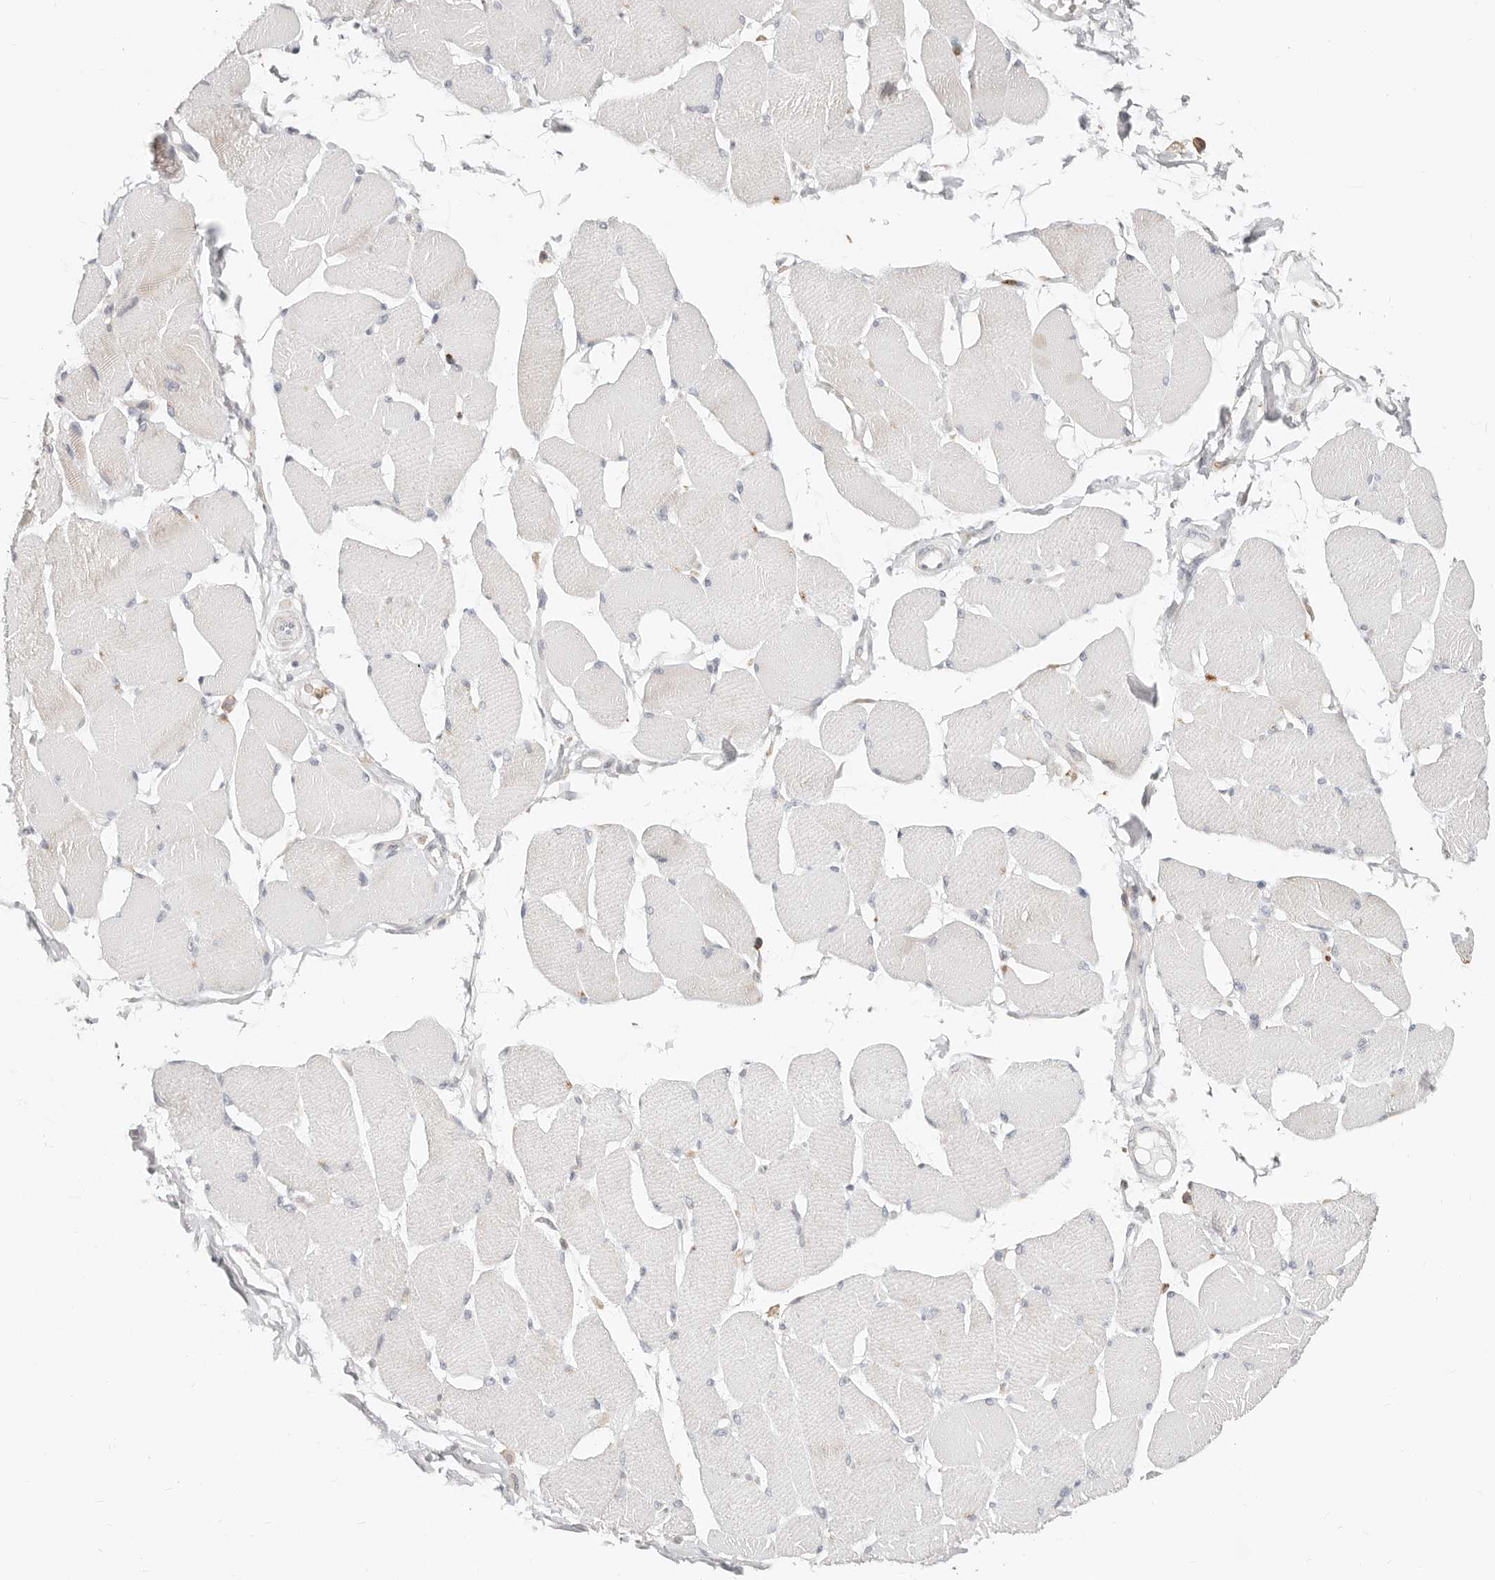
{"staining": {"intensity": "negative", "quantity": "none", "location": "none"}, "tissue": "skeletal muscle", "cell_type": "Myocytes", "image_type": "normal", "snomed": [{"axis": "morphology", "description": "Normal tissue, NOS"}, {"axis": "topography", "description": "Skin"}, {"axis": "topography", "description": "Skeletal muscle"}], "caption": "A photomicrograph of skeletal muscle stained for a protein displays no brown staining in myocytes. The staining was performed using DAB (3,3'-diaminobenzidine) to visualize the protein expression in brown, while the nuclei were stained in blue with hematoxylin (Magnification: 20x).", "gene": "TMEM63B", "patient": {"sex": "male", "age": 83}}